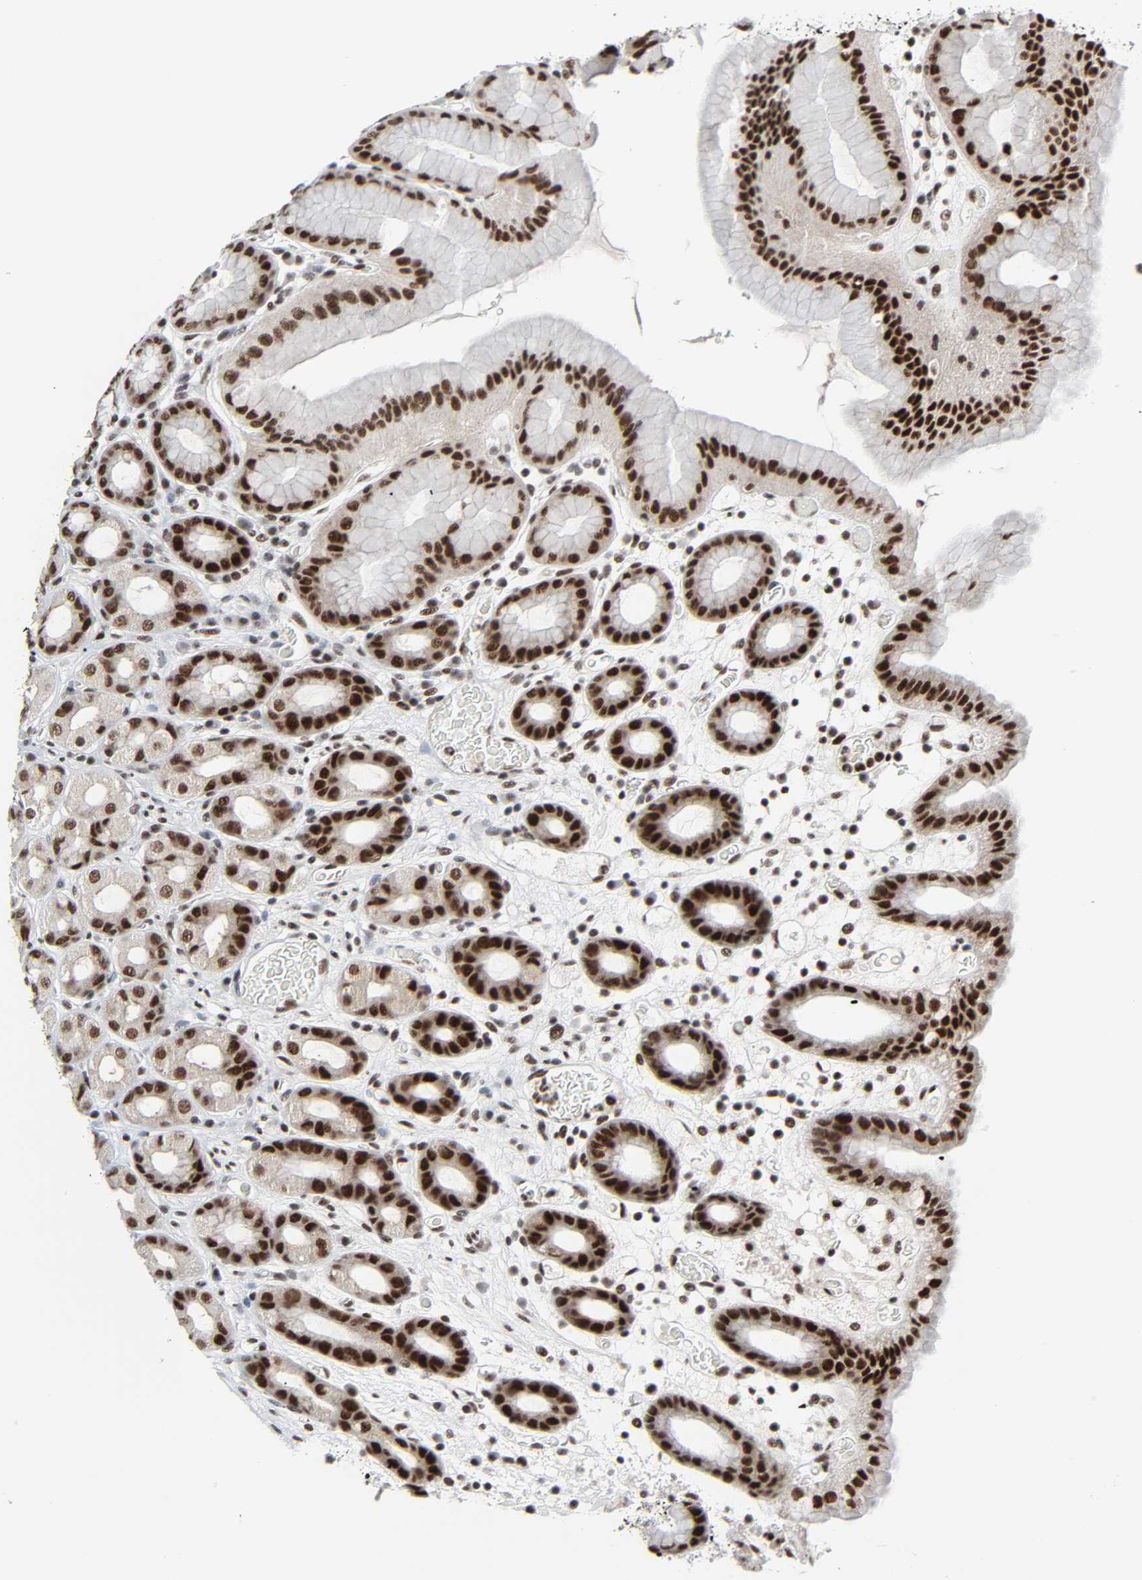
{"staining": {"intensity": "strong", "quantity": ">75%", "location": "nuclear"}, "tissue": "stomach", "cell_type": "Glandular cells", "image_type": "normal", "snomed": [{"axis": "morphology", "description": "Normal tissue, NOS"}, {"axis": "topography", "description": "Stomach, upper"}], "caption": "IHC (DAB (3,3'-diaminobenzidine)) staining of benign stomach shows strong nuclear protein positivity in approximately >75% of glandular cells.", "gene": "CDK7", "patient": {"sex": "male", "age": 68}}